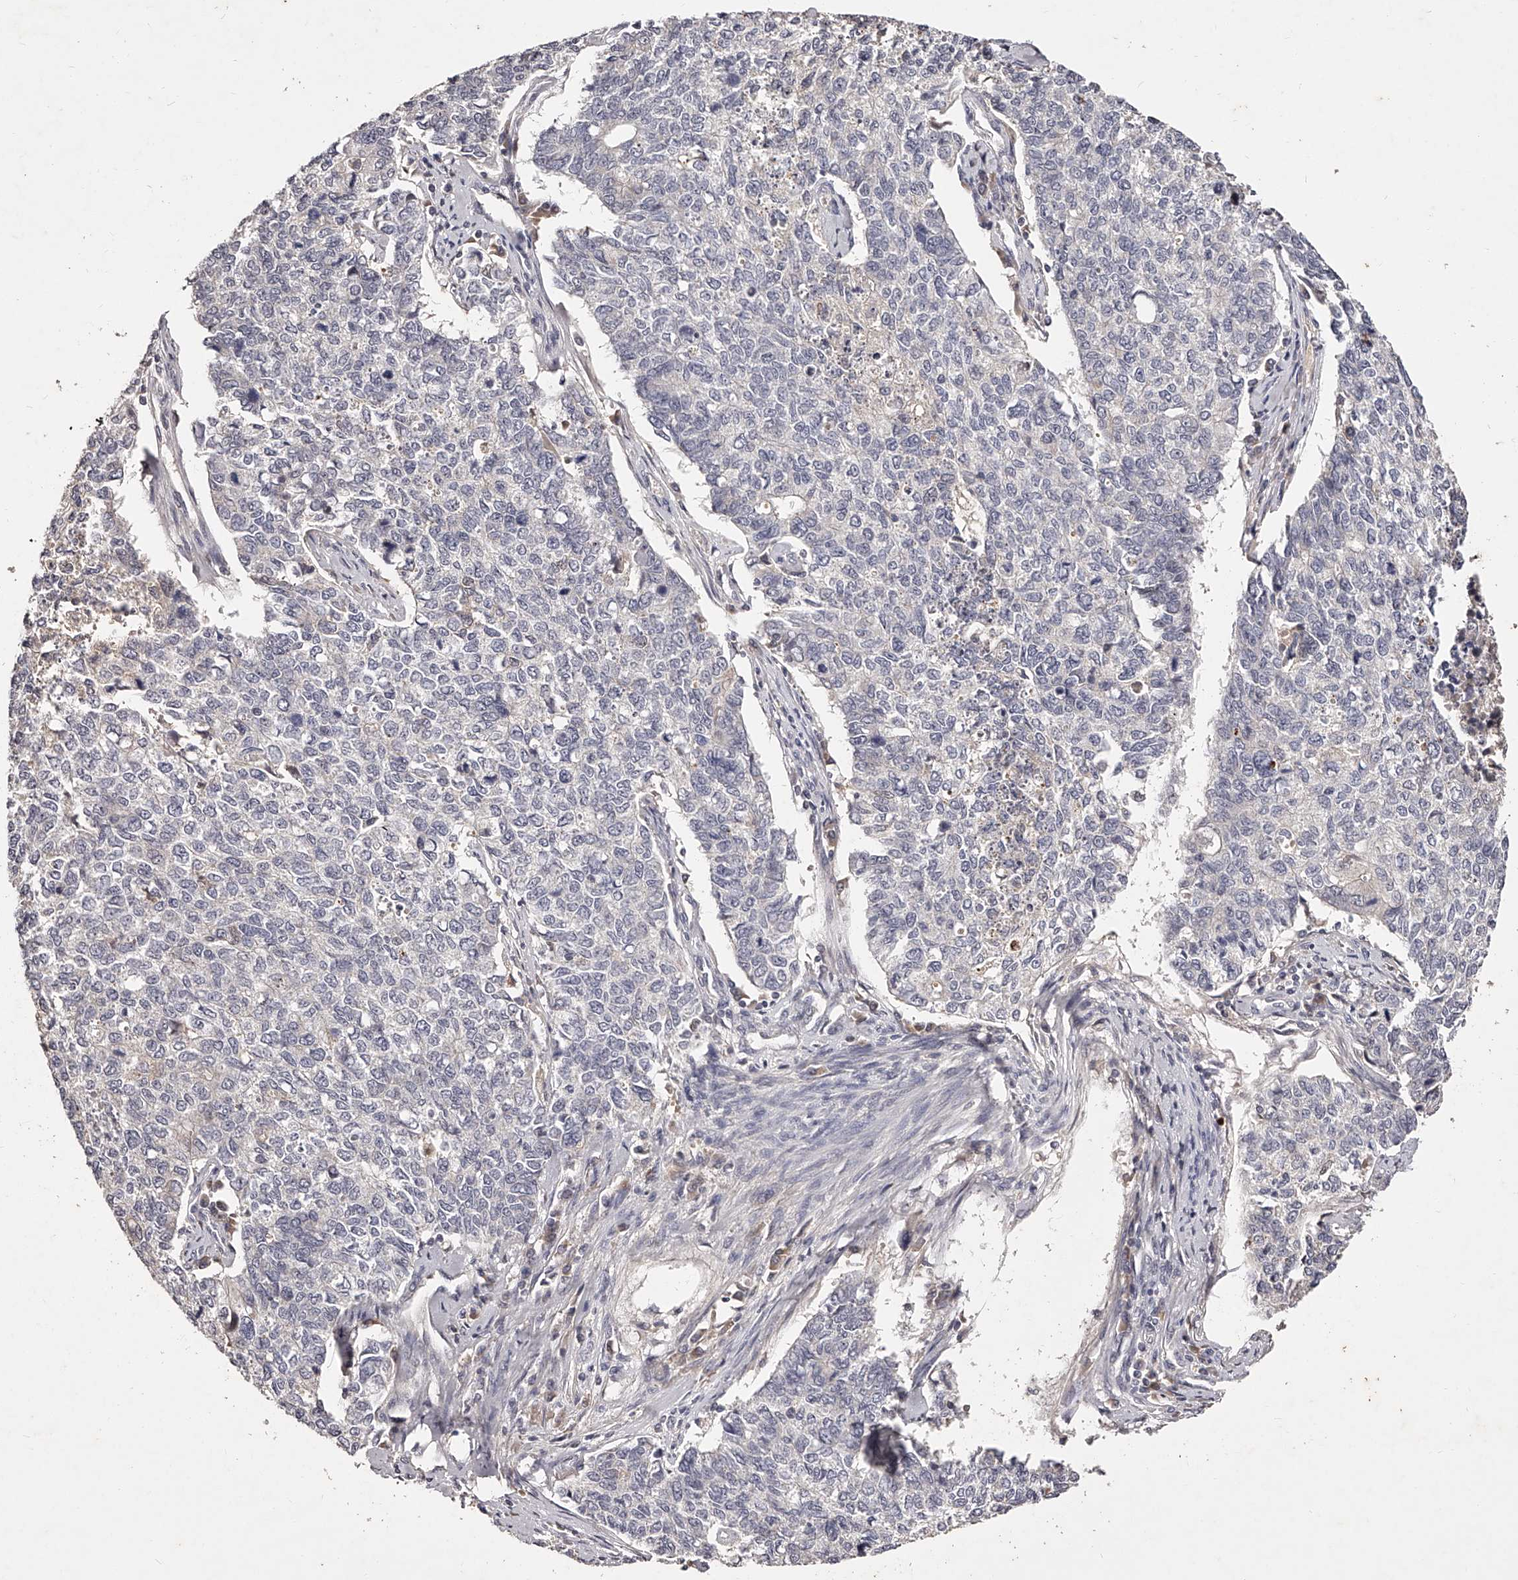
{"staining": {"intensity": "negative", "quantity": "none", "location": "none"}, "tissue": "cervical cancer", "cell_type": "Tumor cells", "image_type": "cancer", "snomed": [{"axis": "morphology", "description": "Squamous cell carcinoma, NOS"}, {"axis": "topography", "description": "Cervix"}], "caption": "High power microscopy photomicrograph of an immunohistochemistry histopathology image of cervical cancer (squamous cell carcinoma), revealing no significant positivity in tumor cells. Nuclei are stained in blue.", "gene": "PHACTR1", "patient": {"sex": "female", "age": 63}}